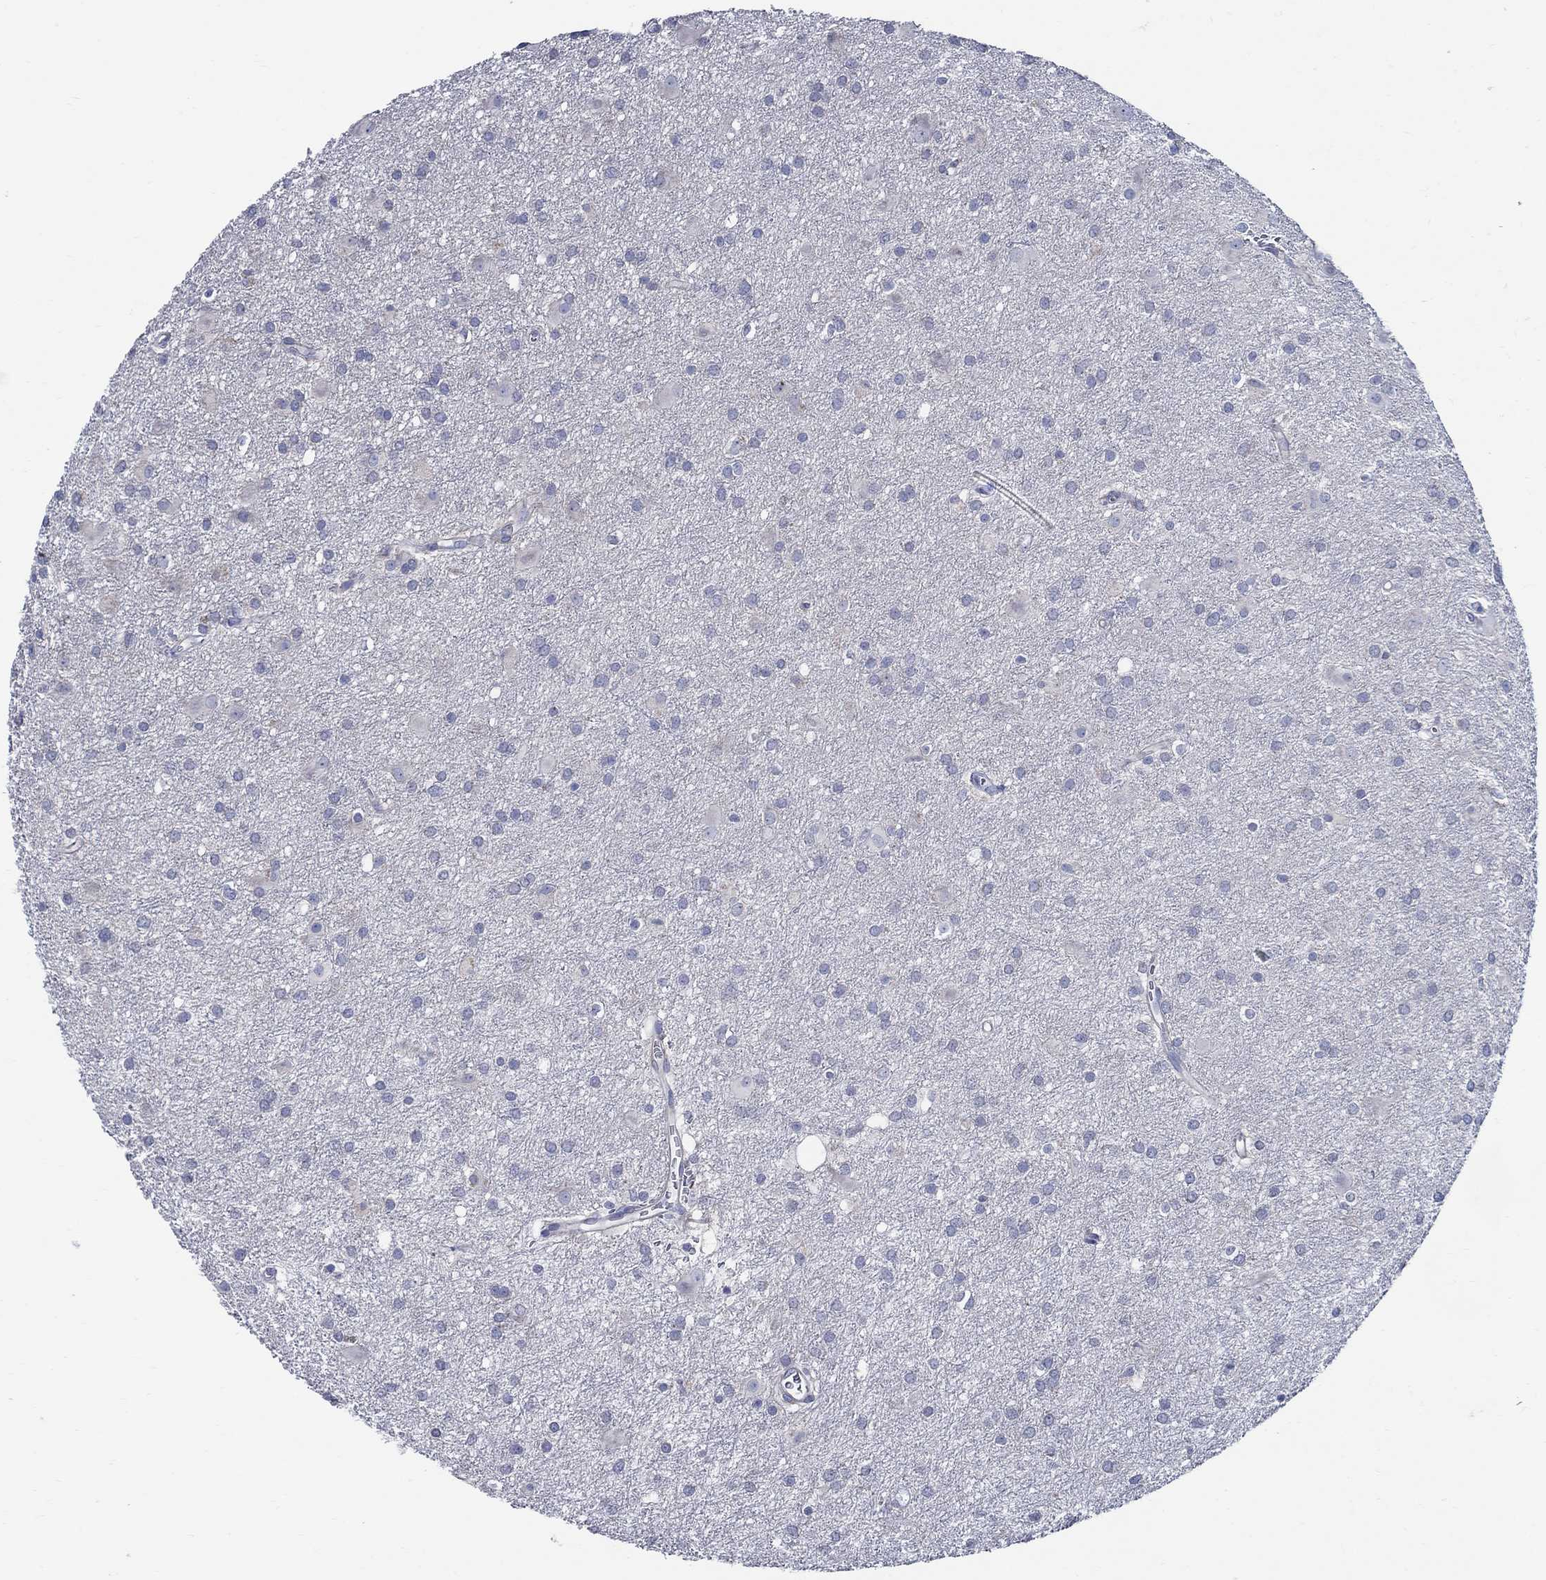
{"staining": {"intensity": "negative", "quantity": "none", "location": "none"}, "tissue": "glioma", "cell_type": "Tumor cells", "image_type": "cancer", "snomed": [{"axis": "morphology", "description": "Glioma, malignant, Low grade"}, {"axis": "topography", "description": "Brain"}], "caption": "The IHC micrograph has no significant positivity in tumor cells of glioma tissue.", "gene": "SKOR1", "patient": {"sex": "male", "age": 58}}